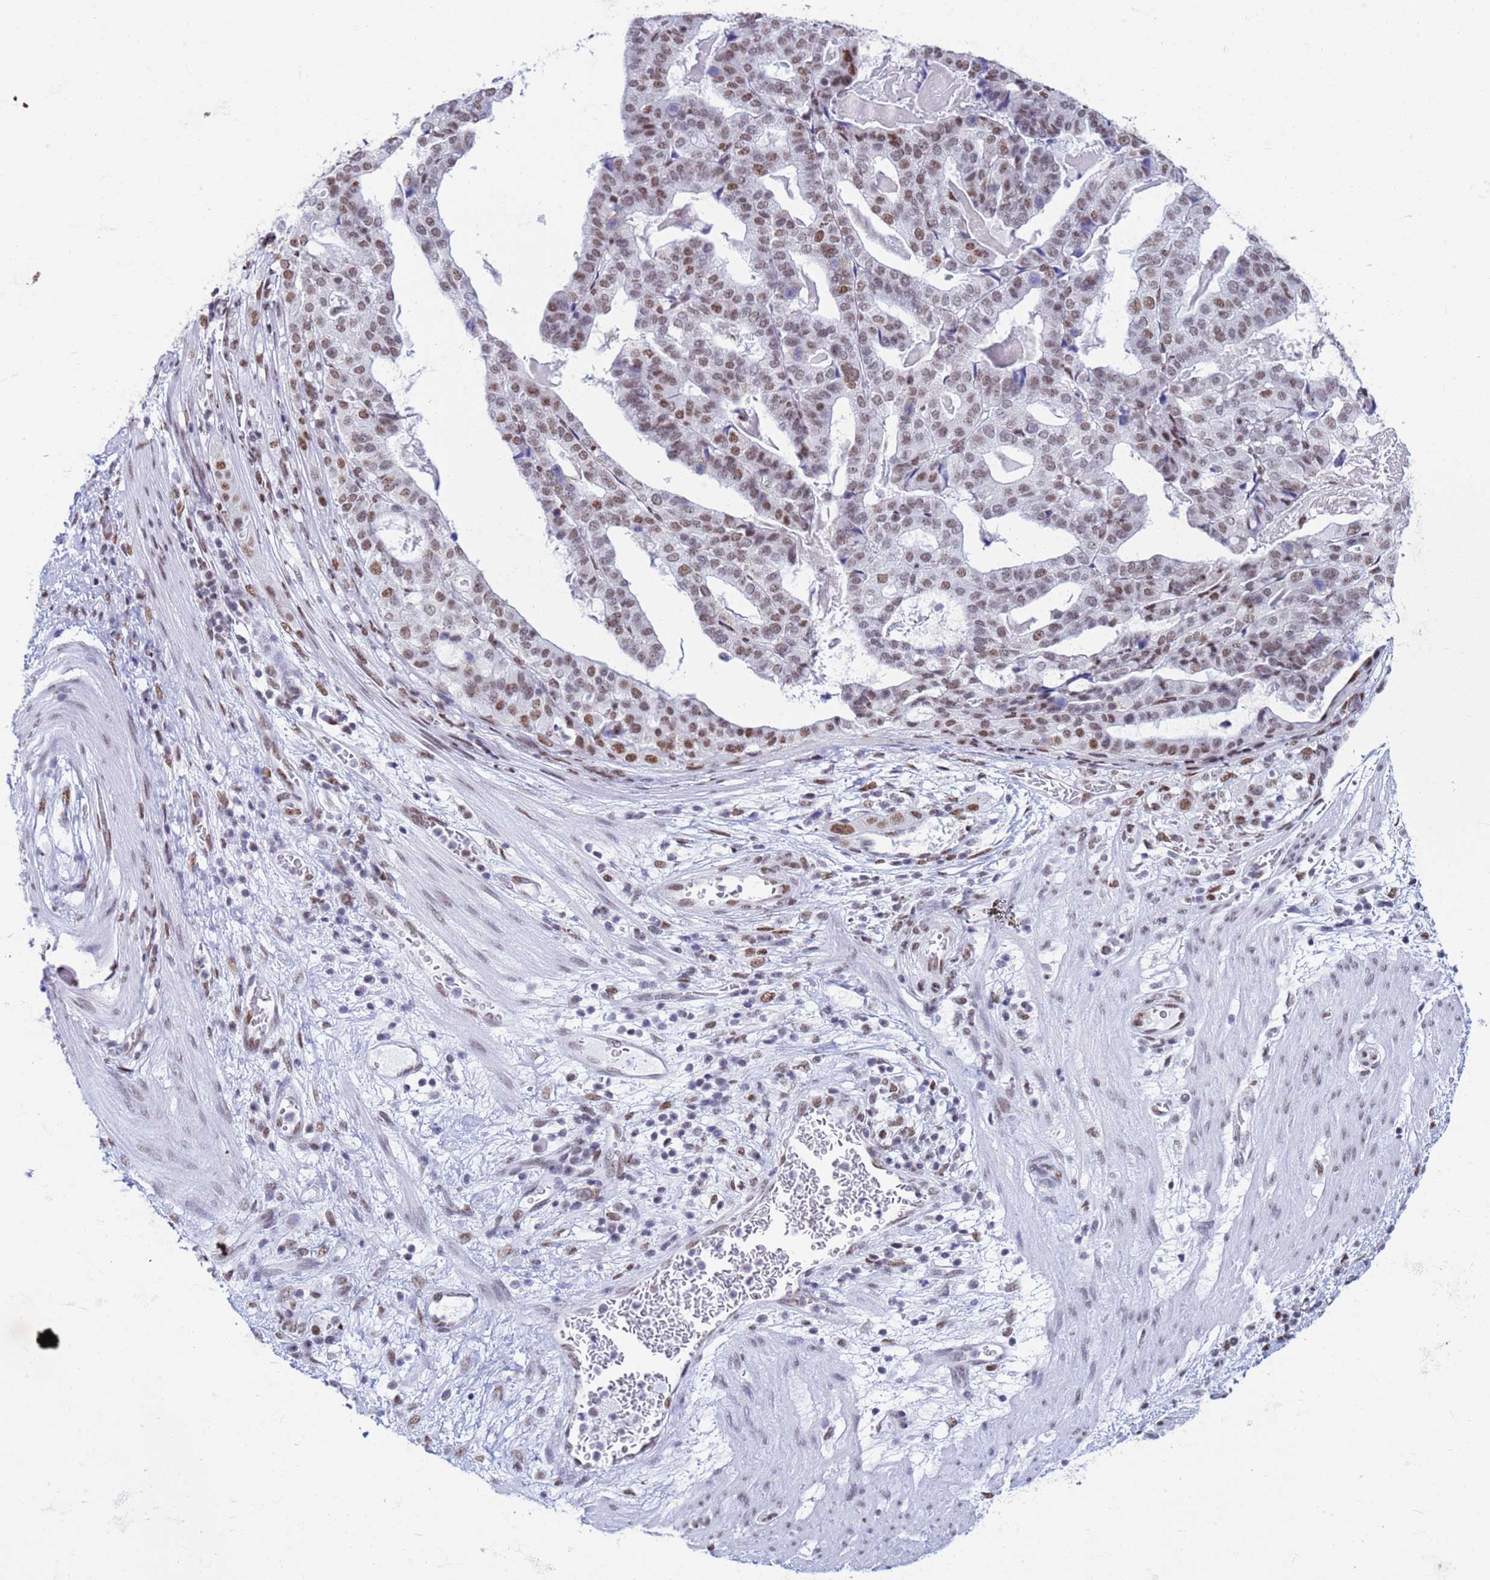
{"staining": {"intensity": "moderate", "quantity": ">75%", "location": "nuclear"}, "tissue": "stomach cancer", "cell_type": "Tumor cells", "image_type": "cancer", "snomed": [{"axis": "morphology", "description": "Adenocarcinoma, NOS"}, {"axis": "topography", "description": "Stomach"}], "caption": "The micrograph reveals a brown stain indicating the presence of a protein in the nuclear of tumor cells in adenocarcinoma (stomach). The protein of interest is stained brown, and the nuclei are stained in blue (DAB (3,3'-diaminobenzidine) IHC with brightfield microscopy, high magnification).", "gene": "FAM170B", "patient": {"sex": "male", "age": 48}}